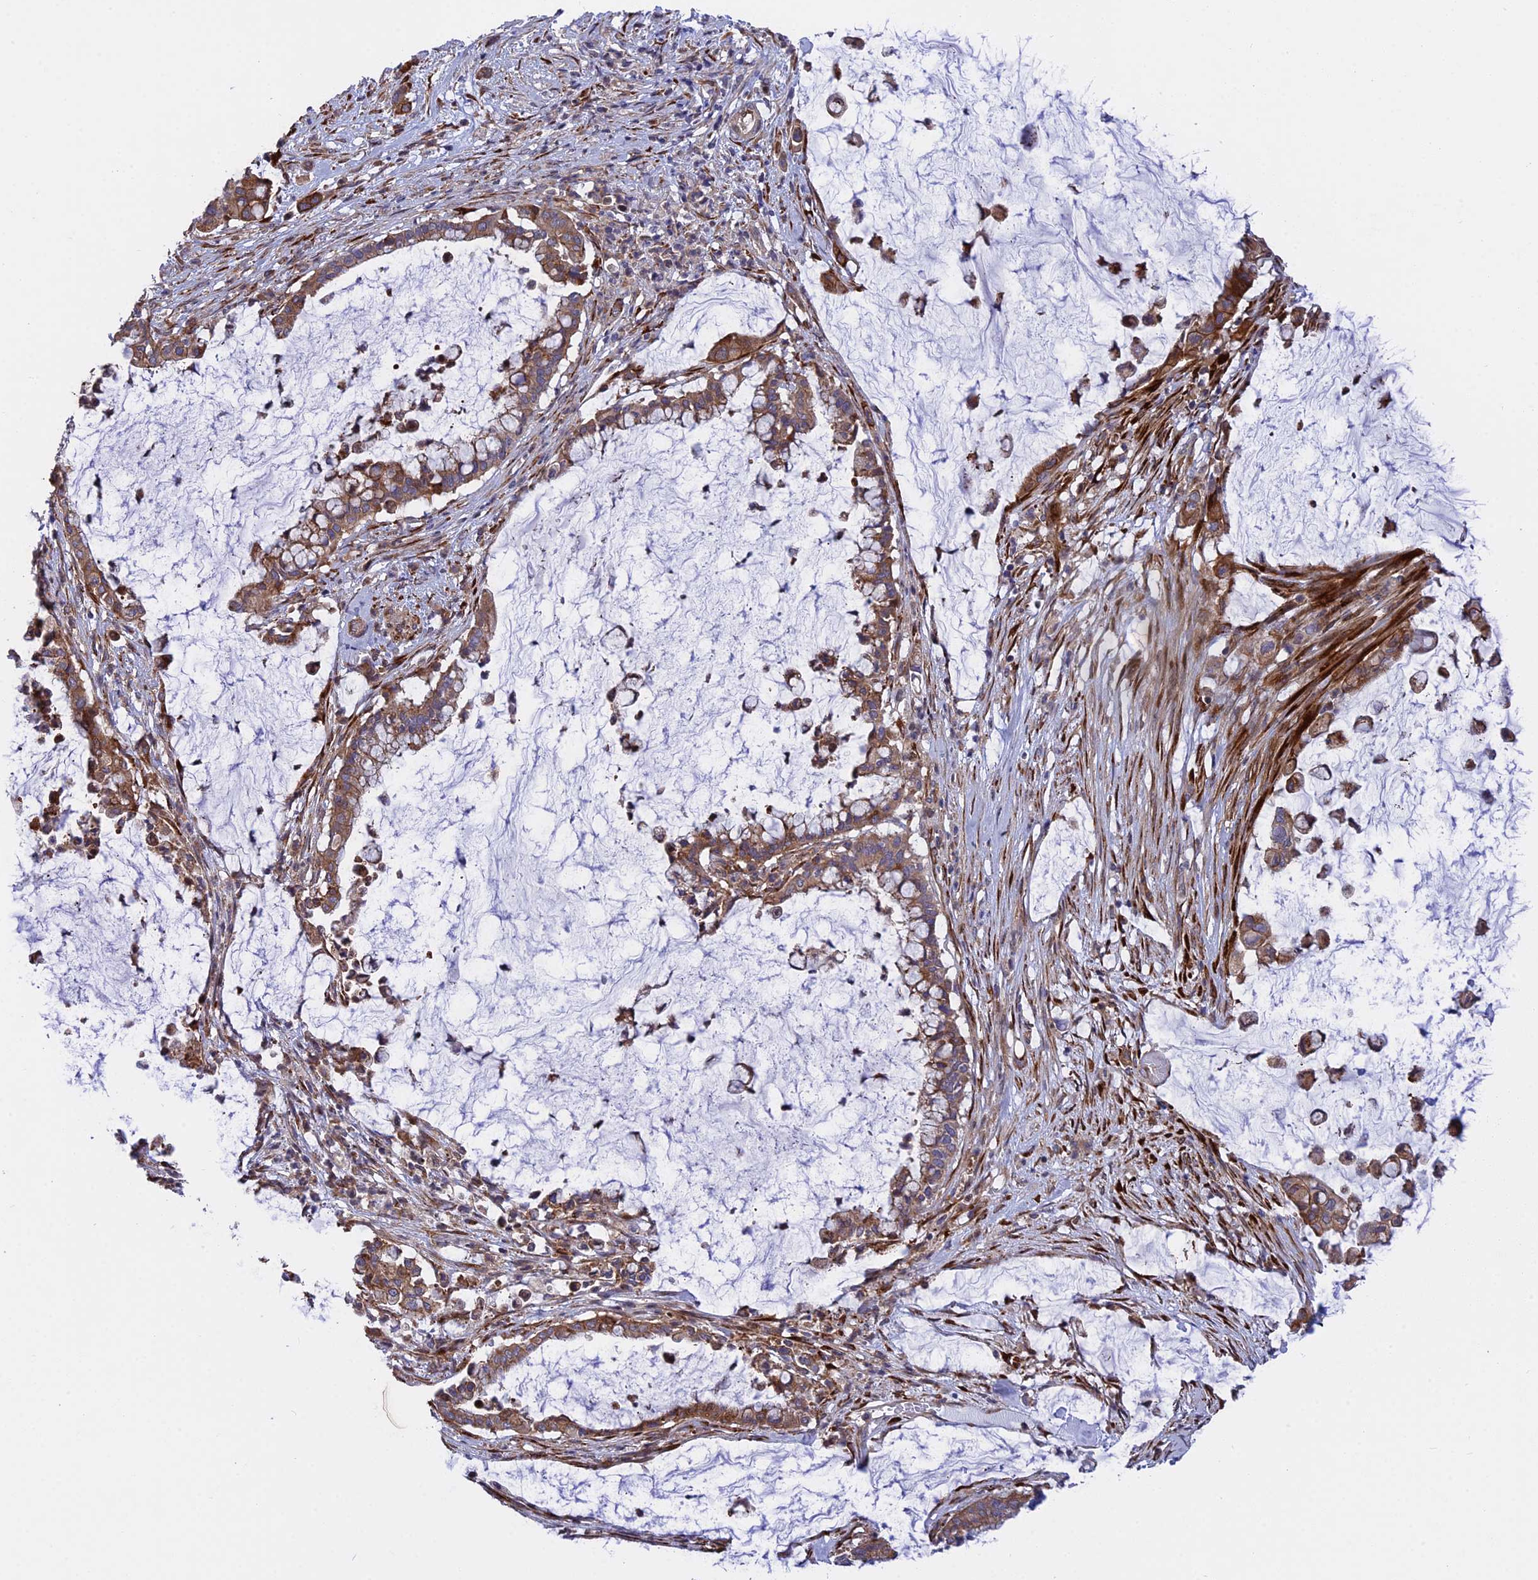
{"staining": {"intensity": "moderate", "quantity": ">75%", "location": "cytoplasmic/membranous"}, "tissue": "pancreatic cancer", "cell_type": "Tumor cells", "image_type": "cancer", "snomed": [{"axis": "morphology", "description": "Adenocarcinoma, NOS"}, {"axis": "topography", "description": "Pancreas"}], "caption": "Pancreatic adenocarcinoma was stained to show a protein in brown. There is medium levels of moderate cytoplasmic/membranous positivity in approximately >75% of tumor cells.", "gene": "DDX60L", "patient": {"sex": "male", "age": 41}}